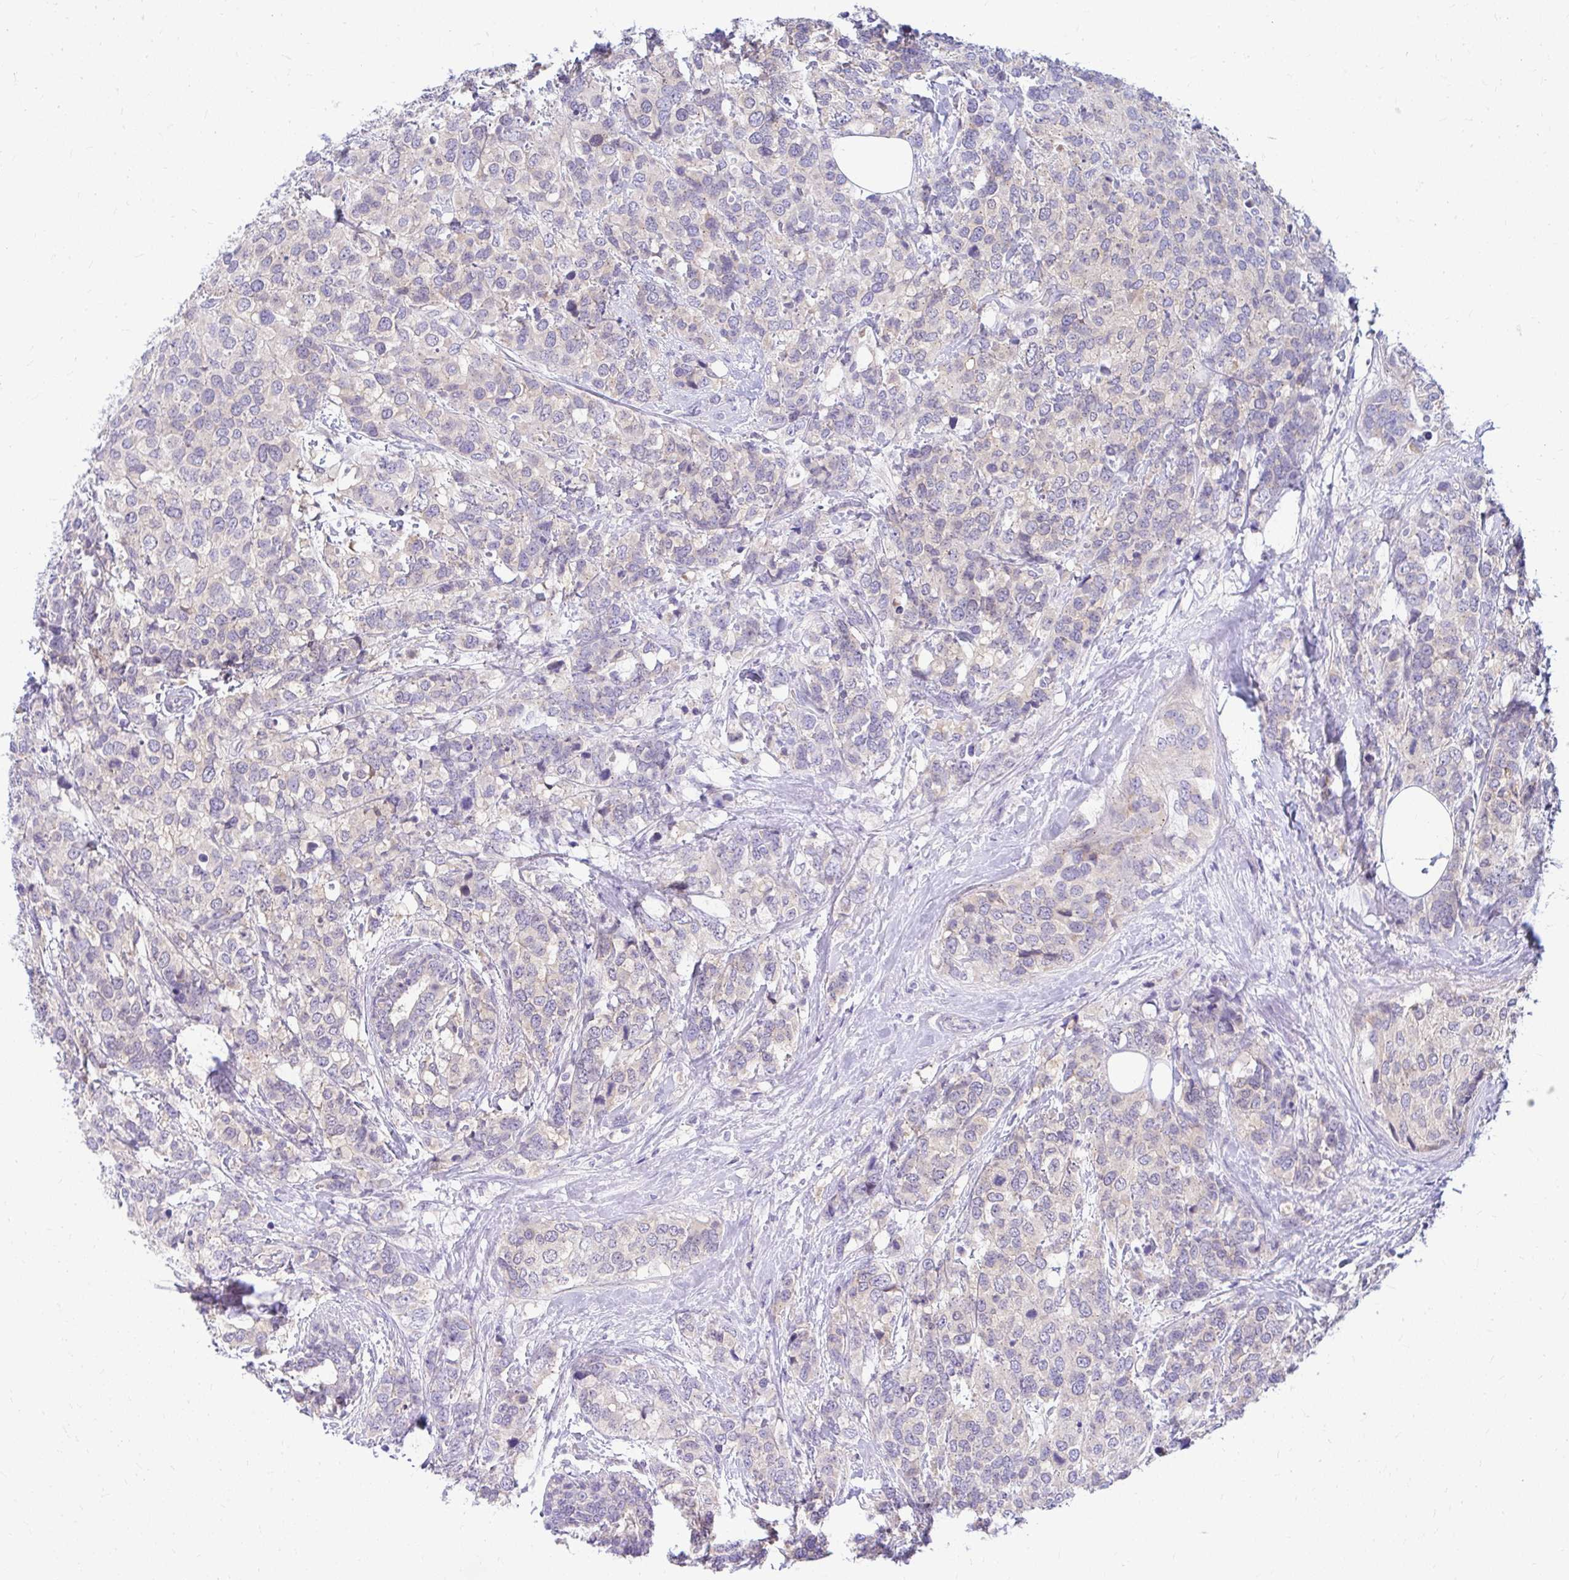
{"staining": {"intensity": "weak", "quantity": "<25%", "location": "cytoplasmic/membranous"}, "tissue": "breast cancer", "cell_type": "Tumor cells", "image_type": "cancer", "snomed": [{"axis": "morphology", "description": "Lobular carcinoma"}, {"axis": "topography", "description": "Breast"}], "caption": "IHC histopathology image of human breast cancer stained for a protein (brown), which demonstrates no expression in tumor cells.", "gene": "RADIL", "patient": {"sex": "female", "age": 59}}